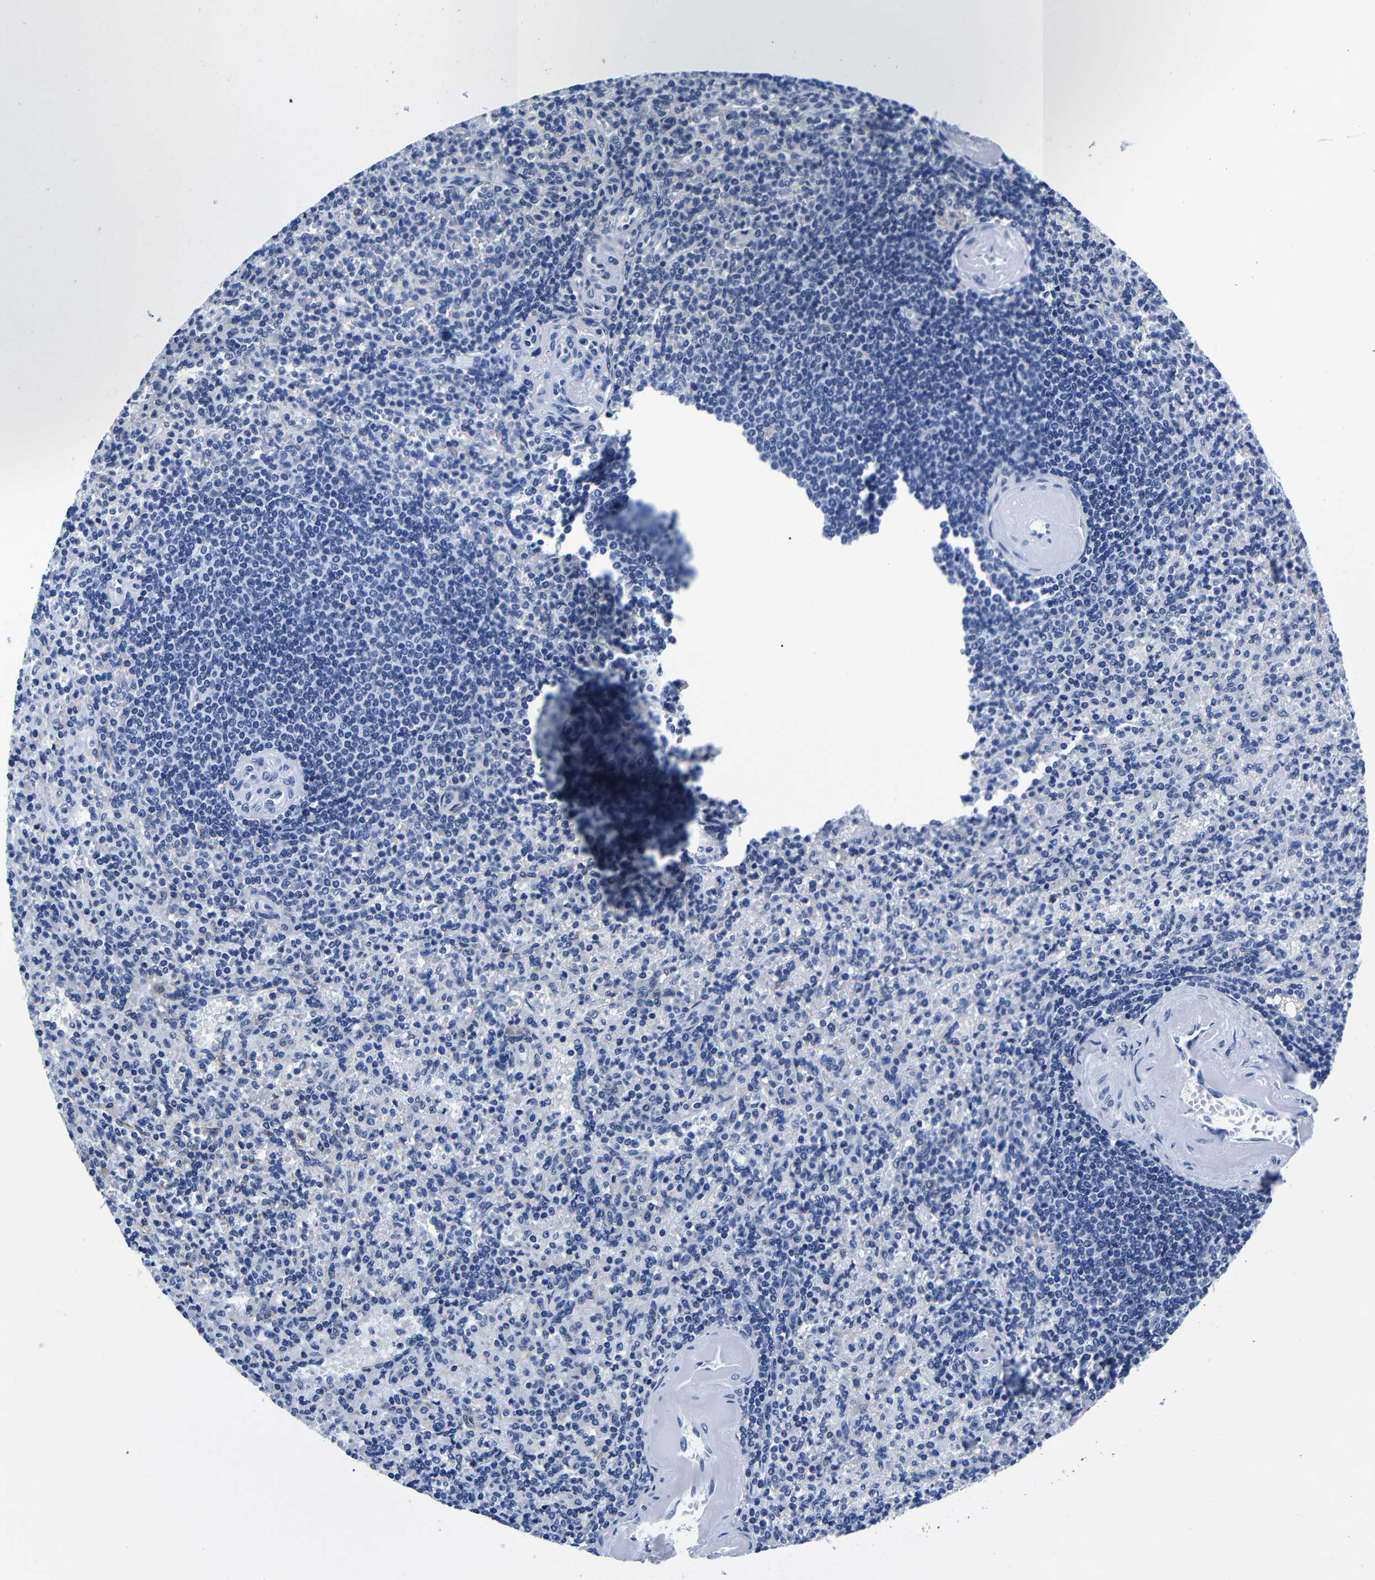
{"staining": {"intensity": "negative", "quantity": "none", "location": "none"}, "tissue": "spleen", "cell_type": "Cells in red pulp", "image_type": "normal", "snomed": [{"axis": "morphology", "description": "Normal tissue, NOS"}, {"axis": "topography", "description": "Spleen"}], "caption": "The image exhibits no significant positivity in cells in red pulp of spleen.", "gene": "CLEC4G", "patient": {"sex": "female", "age": 74}}